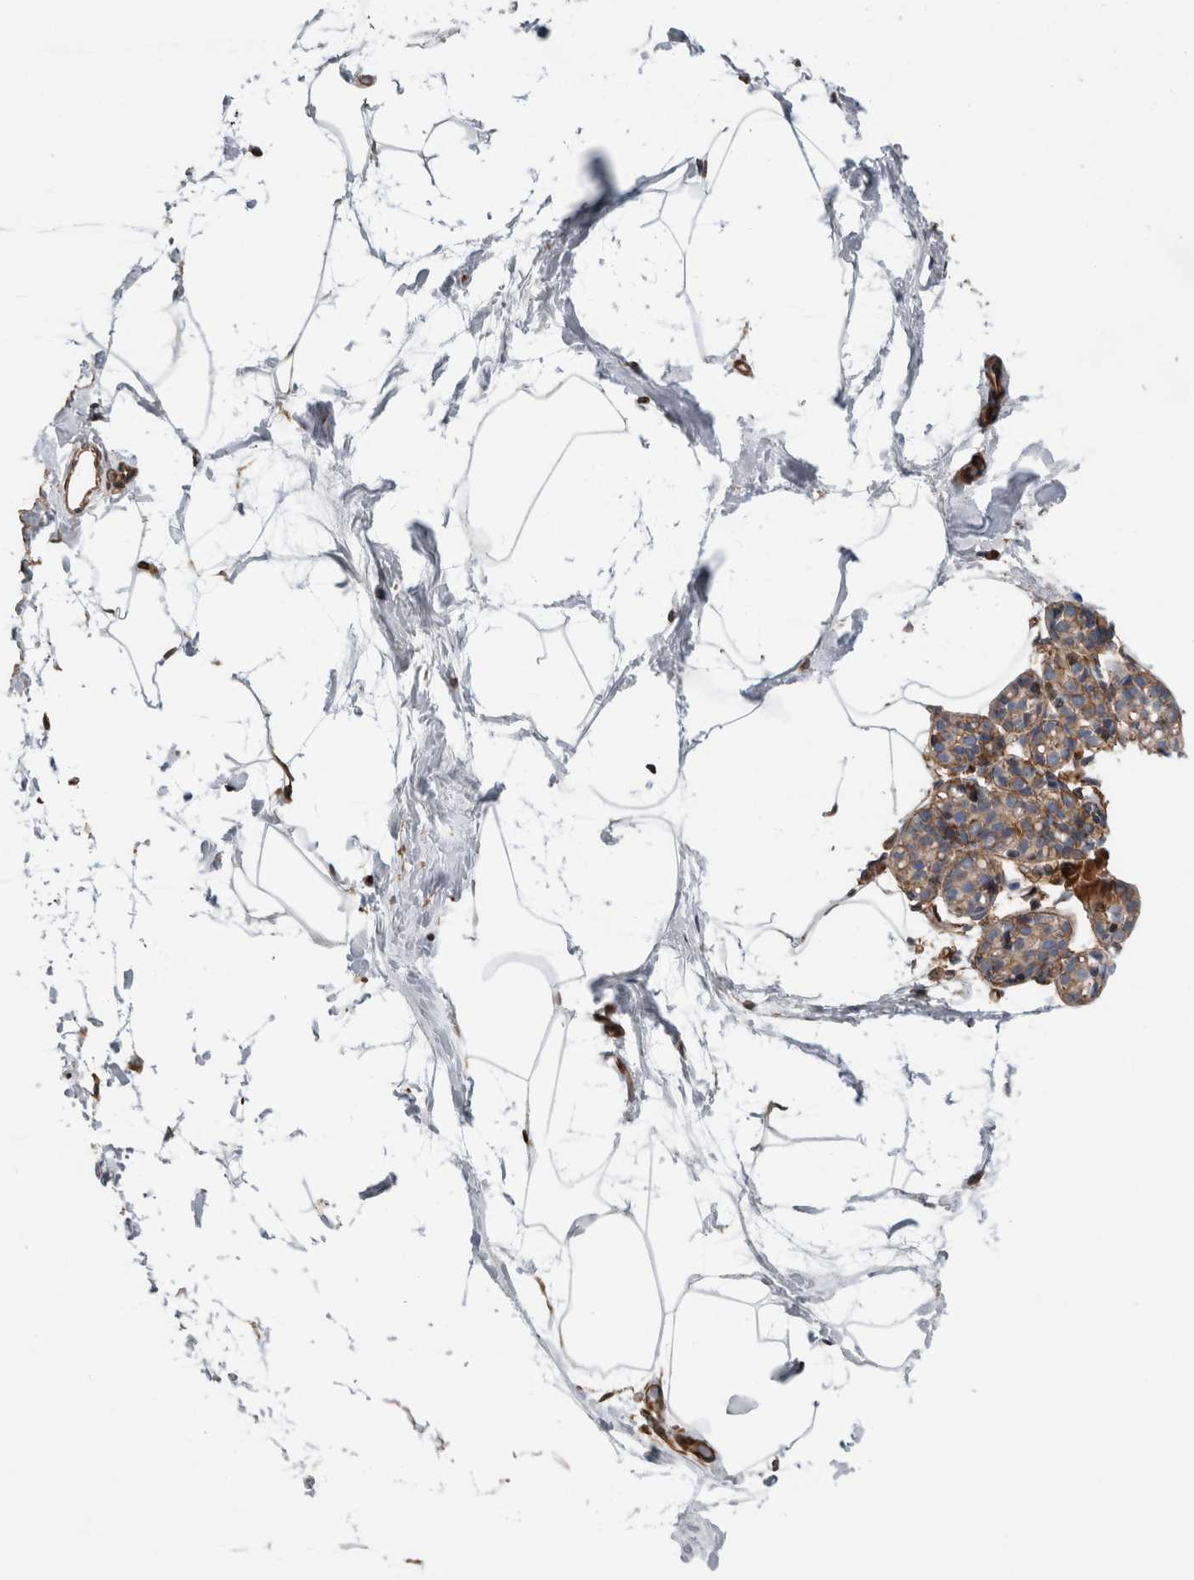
{"staining": {"intensity": "moderate", "quantity": ">75%", "location": "cytoplasmic/membranous"}, "tissue": "breast", "cell_type": "Adipocytes", "image_type": "normal", "snomed": [{"axis": "morphology", "description": "Normal tissue, NOS"}, {"axis": "topography", "description": "Breast"}], "caption": "IHC of benign breast demonstrates medium levels of moderate cytoplasmic/membranous positivity in about >75% of adipocytes.", "gene": "PLEC", "patient": {"sex": "female", "age": 62}}